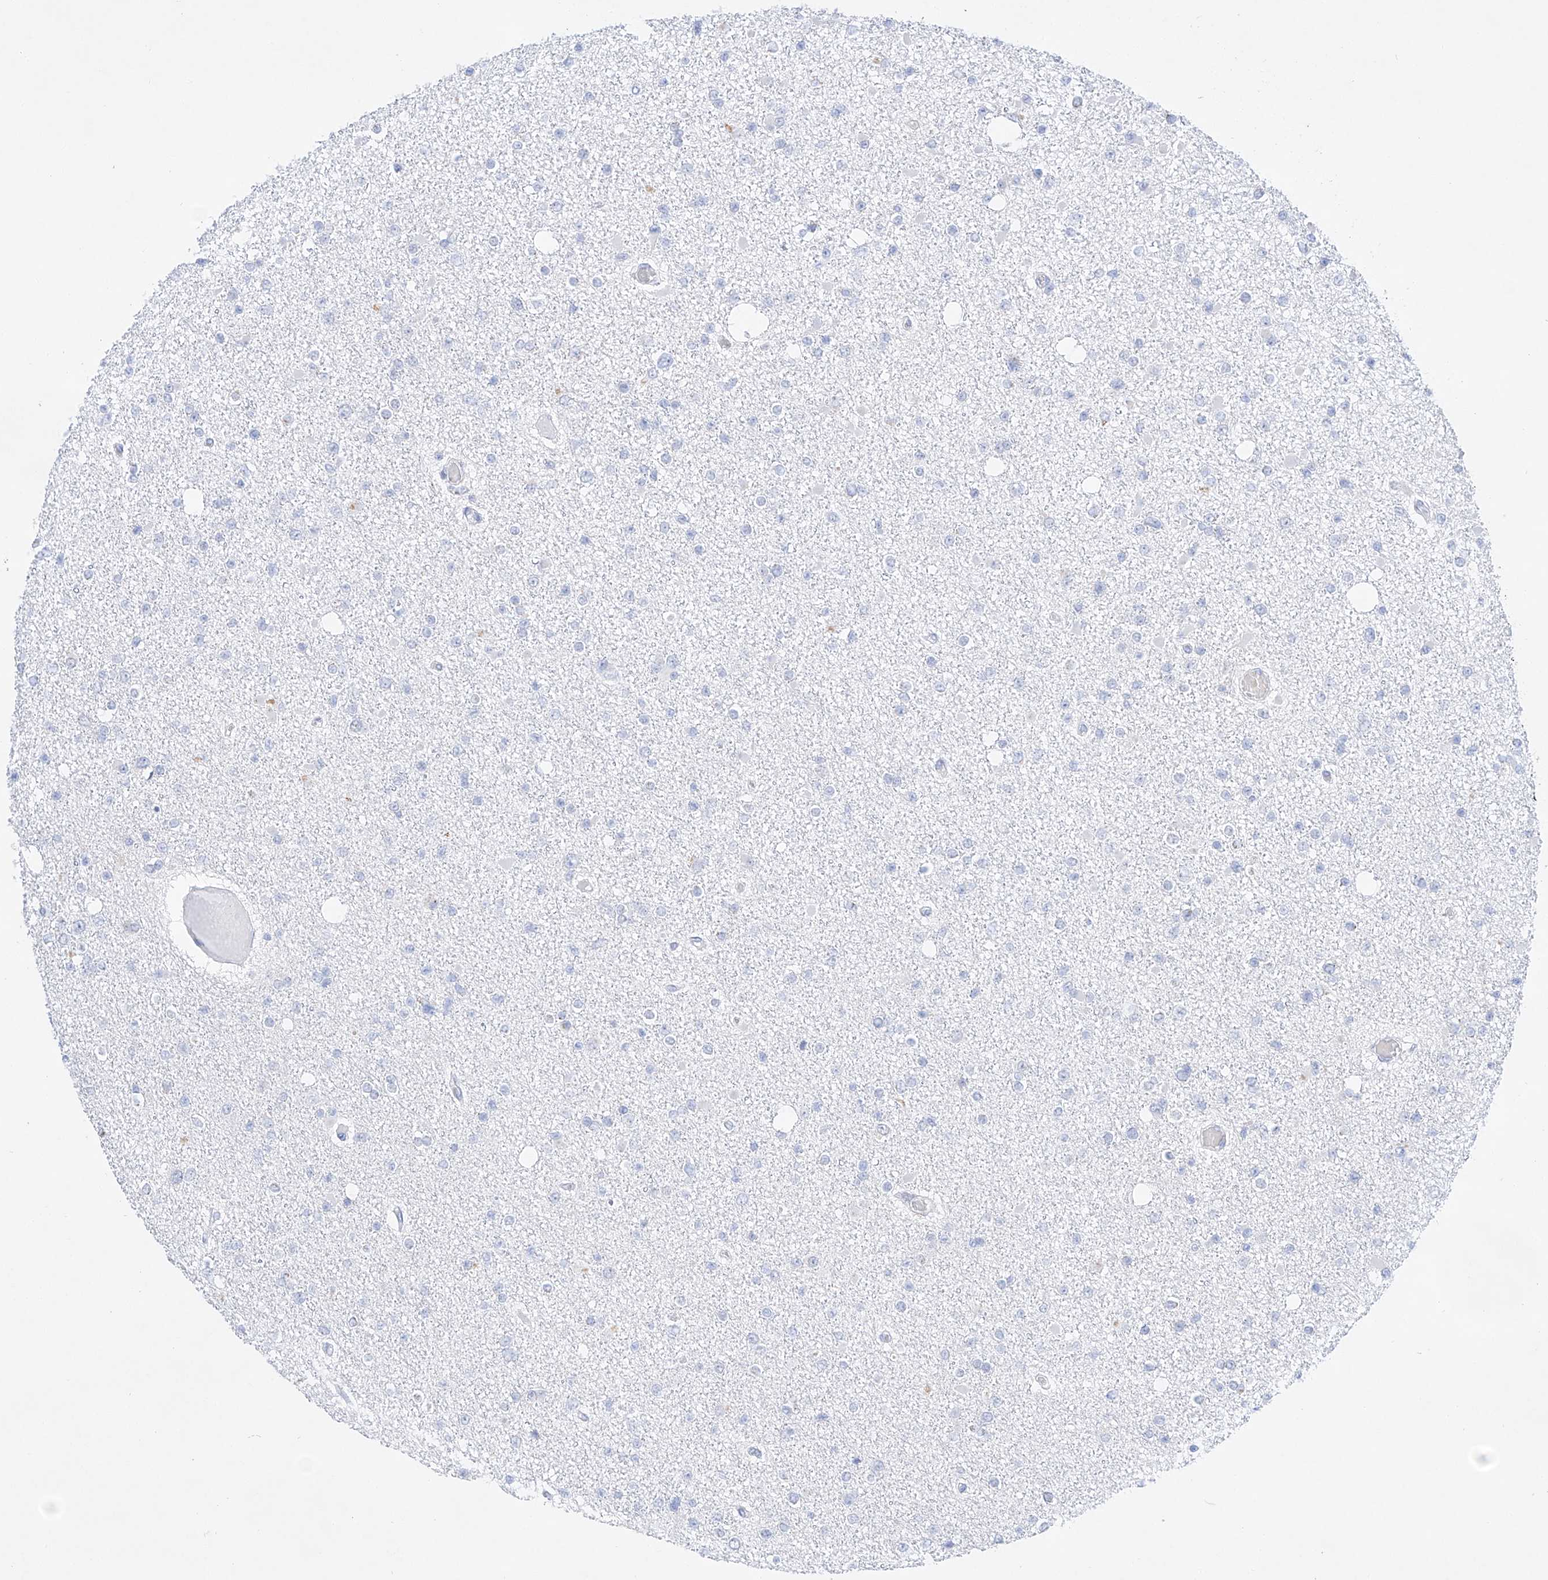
{"staining": {"intensity": "negative", "quantity": "none", "location": "none"}, "tissue": "glioma", "cell_type": "Tumor cells", "image_type": "cancer", "snomed": [{"axis": "morphology", "description": "Glioma, malignant, Low grade"}, {"axis": "topography", "description": "Brain"}], "caption": "IHC of human low-grade glioma (malignant) demonstrates no expression in tumor cells.", "gene": "NT5C3B", "patient": {"sex": "female", "age": 22}}